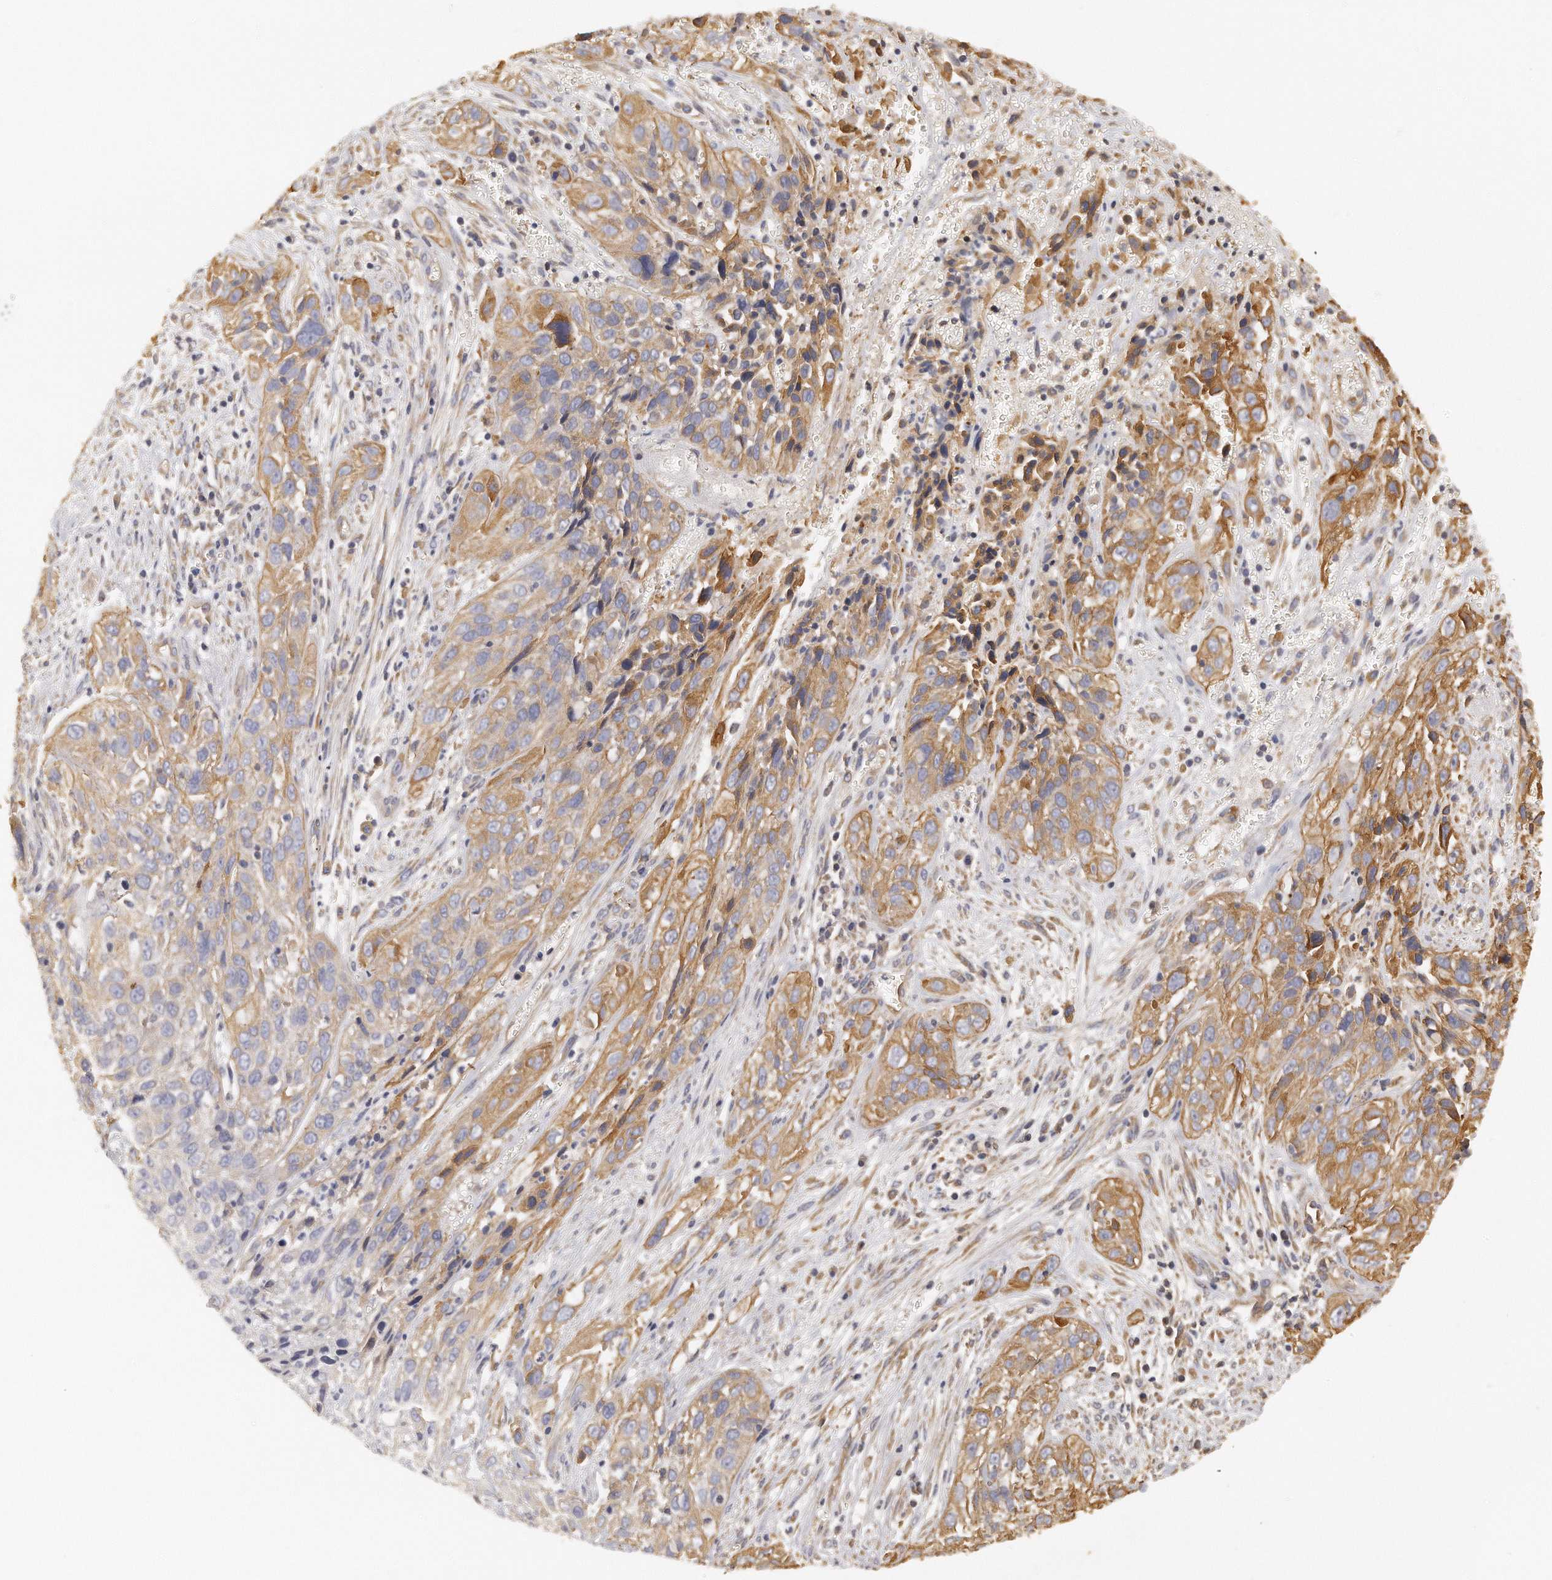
{"staining": {"intensity": "moderate", "quantity": ">75%", "location": "cytoplasmic/membranous"}, "tissue": "cervical cancer", "cell_type": "Tumor cells", "image_type": "cancer", "snomed": [{"axis": "morphology", "description": "Squamous cell carcinoma, NOS"}, {"axis": "topography", "description": "Cervix"}], "caption": "Immunohistochemical staining of human squamous cell carcinoma (cervical) demonstrates medium levels of moderate cytoplasmic/membranous positivity in approximately >75% of tumor cells. (Stains: DAB in brown, nuclei in blue, Microscopy: brightfield microscopy at high magnification).", "gene": "CHST7", "patient": {"sex": "female", "age": 32}}